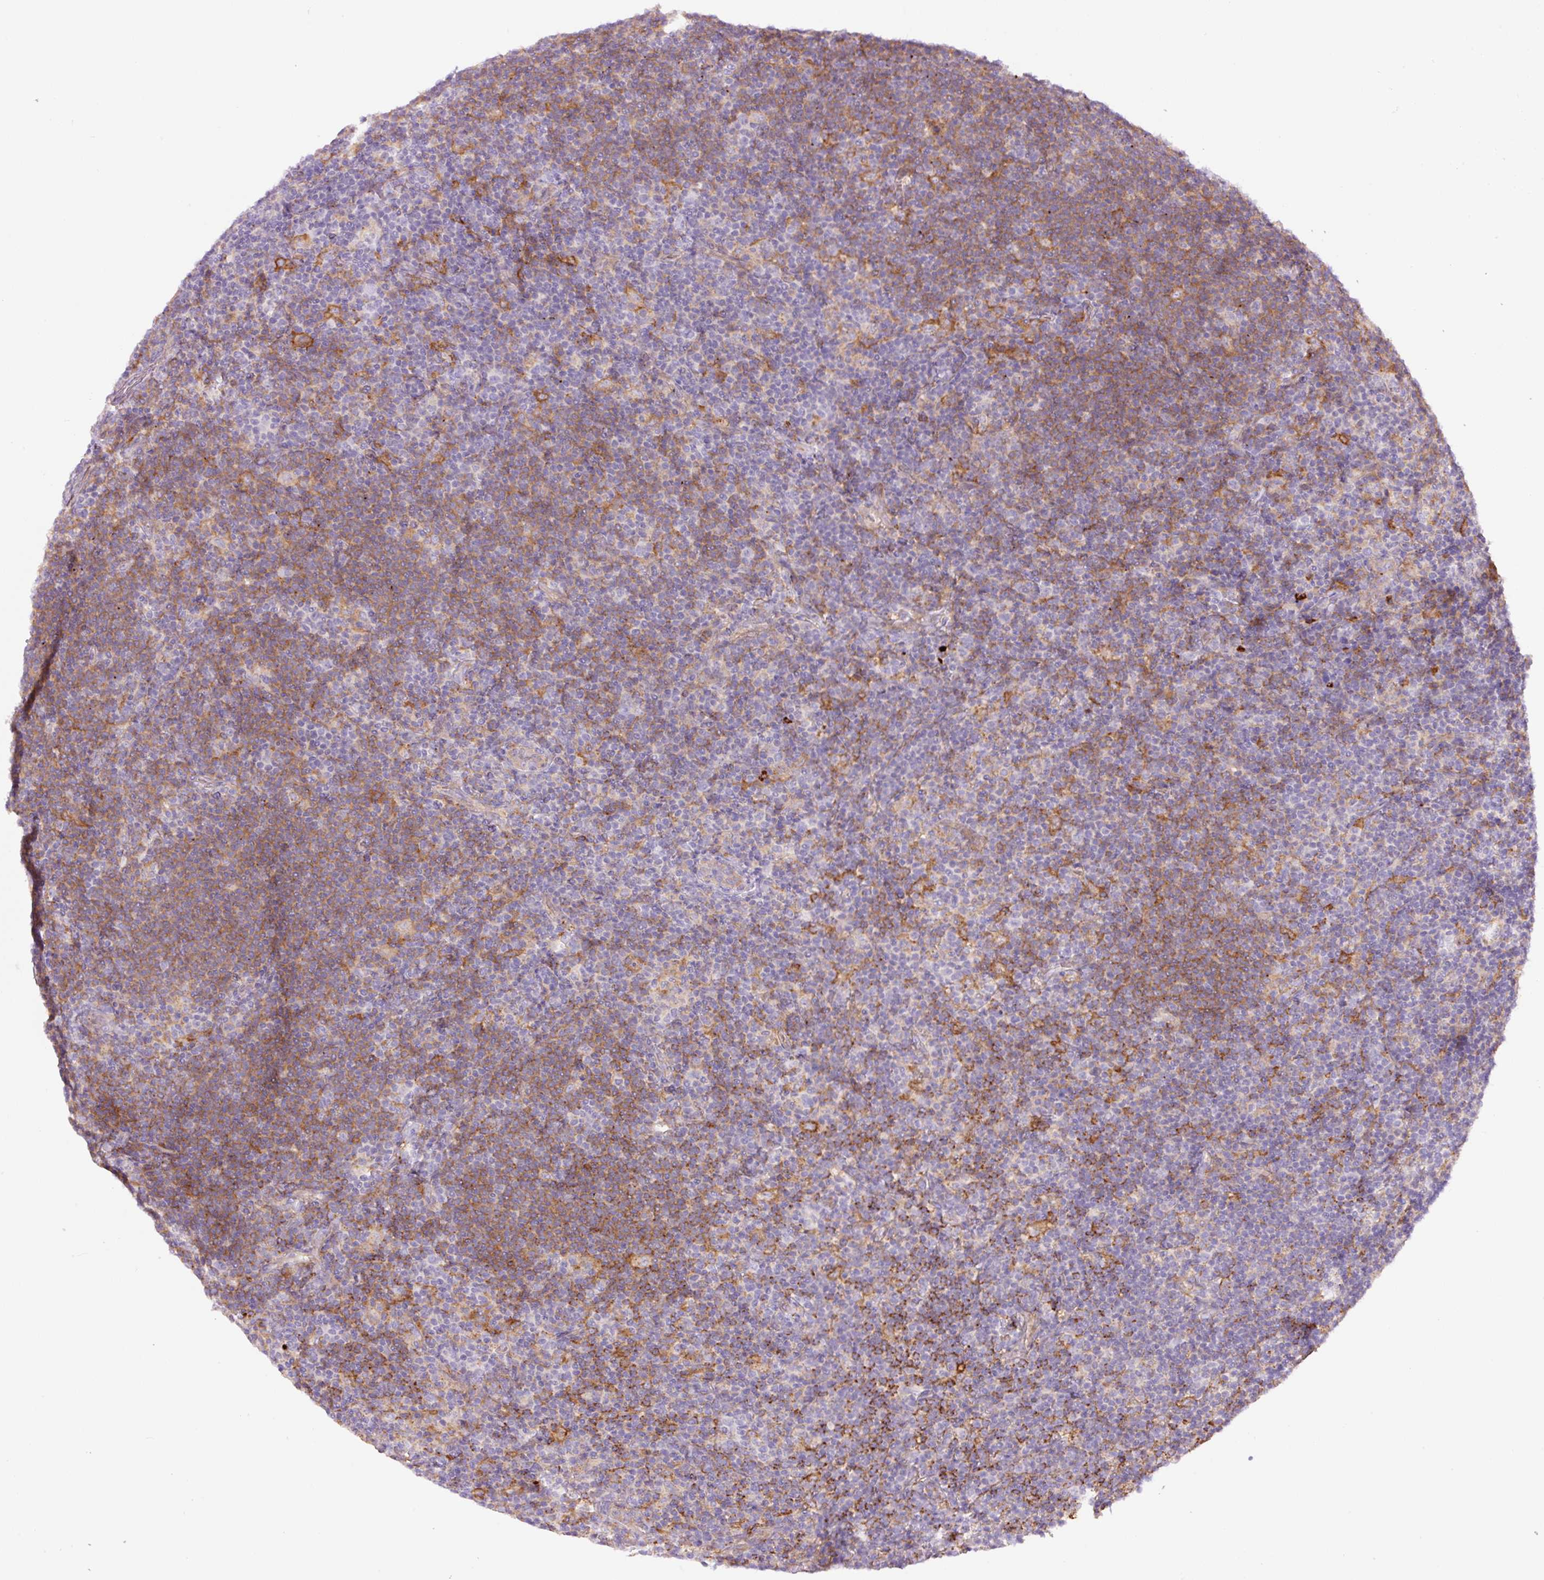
{"staining": {"intensity": "negative", "quantity": "none", "location": "none"}, "tissue": "lymphoma", "cell_type": "Tumor cells", "image_type": "cancer", "snomed": [{"axis": "morphology", "description": "Hodgkin's disease, NOS"}, {"axis": "topography", "description": "Lymph node"}], "caption": "A photomicrograph of Hodgkin's disease stained for a protein exhibits no brown staining in tumor cells.", "gene": "SH2D6", "patient": {"sex": "female", "age": 57}}